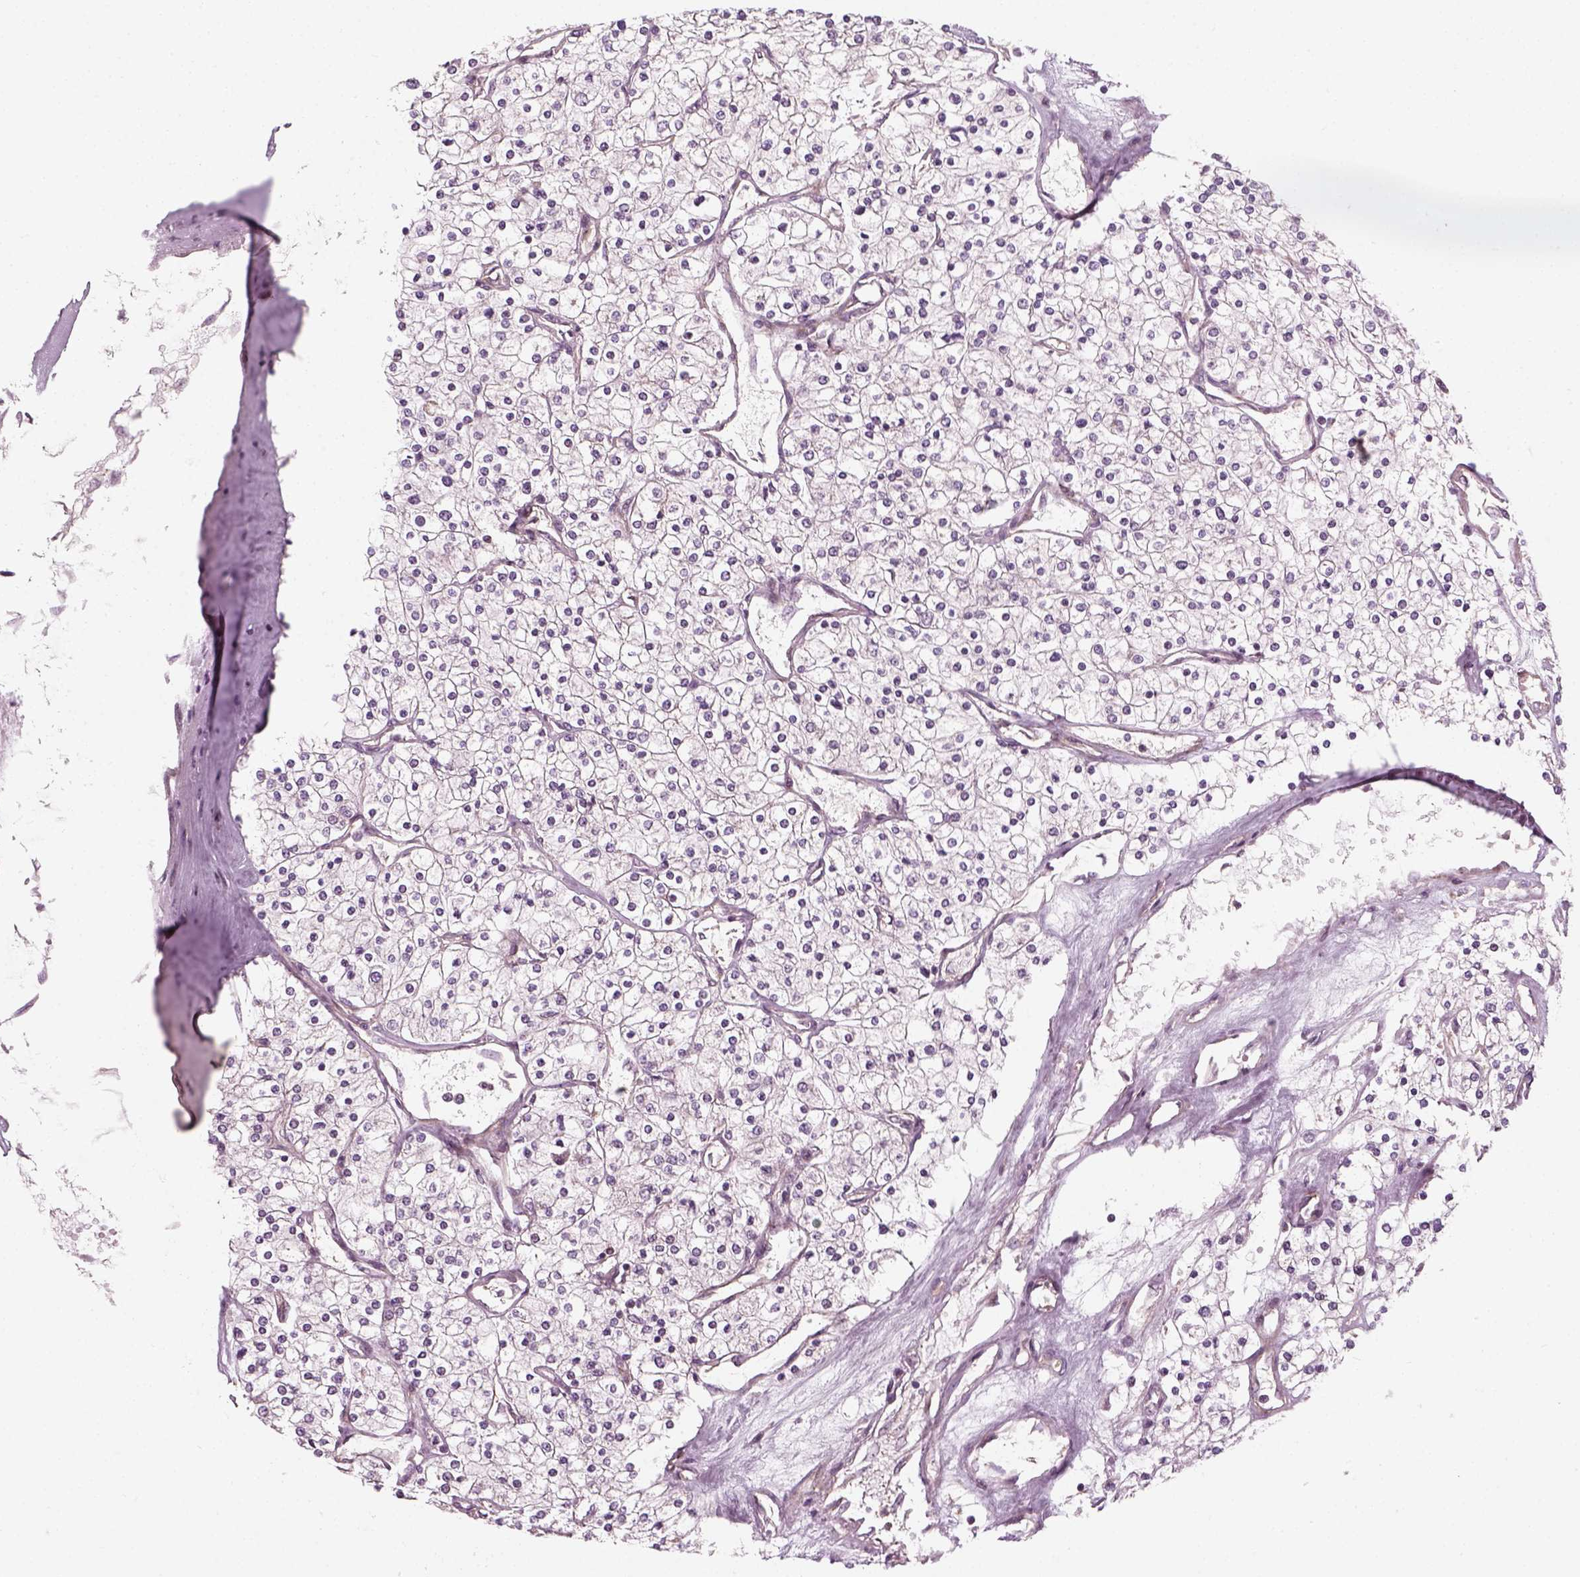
{"staining": {"intensity": "negative", "quantity": "none", "location": "none"}, "tissue": "renal cancer", "cell_type": "Tumor cells", "image_type": "cancer", "snomed": [{"axis": "morphology", "description": "Adenocarcinoma, NOS"}, {"axis": "topography", "description": "Kidney"}], "caption": "High magnification brightfield microscopy of renal cancer stained with DAB (brown) and counterstained with hematoxylin (blue): tumor cells show no significant staining.", "gene": "DNASE1L1", "patient": {"sex": "male", "age": 80}}